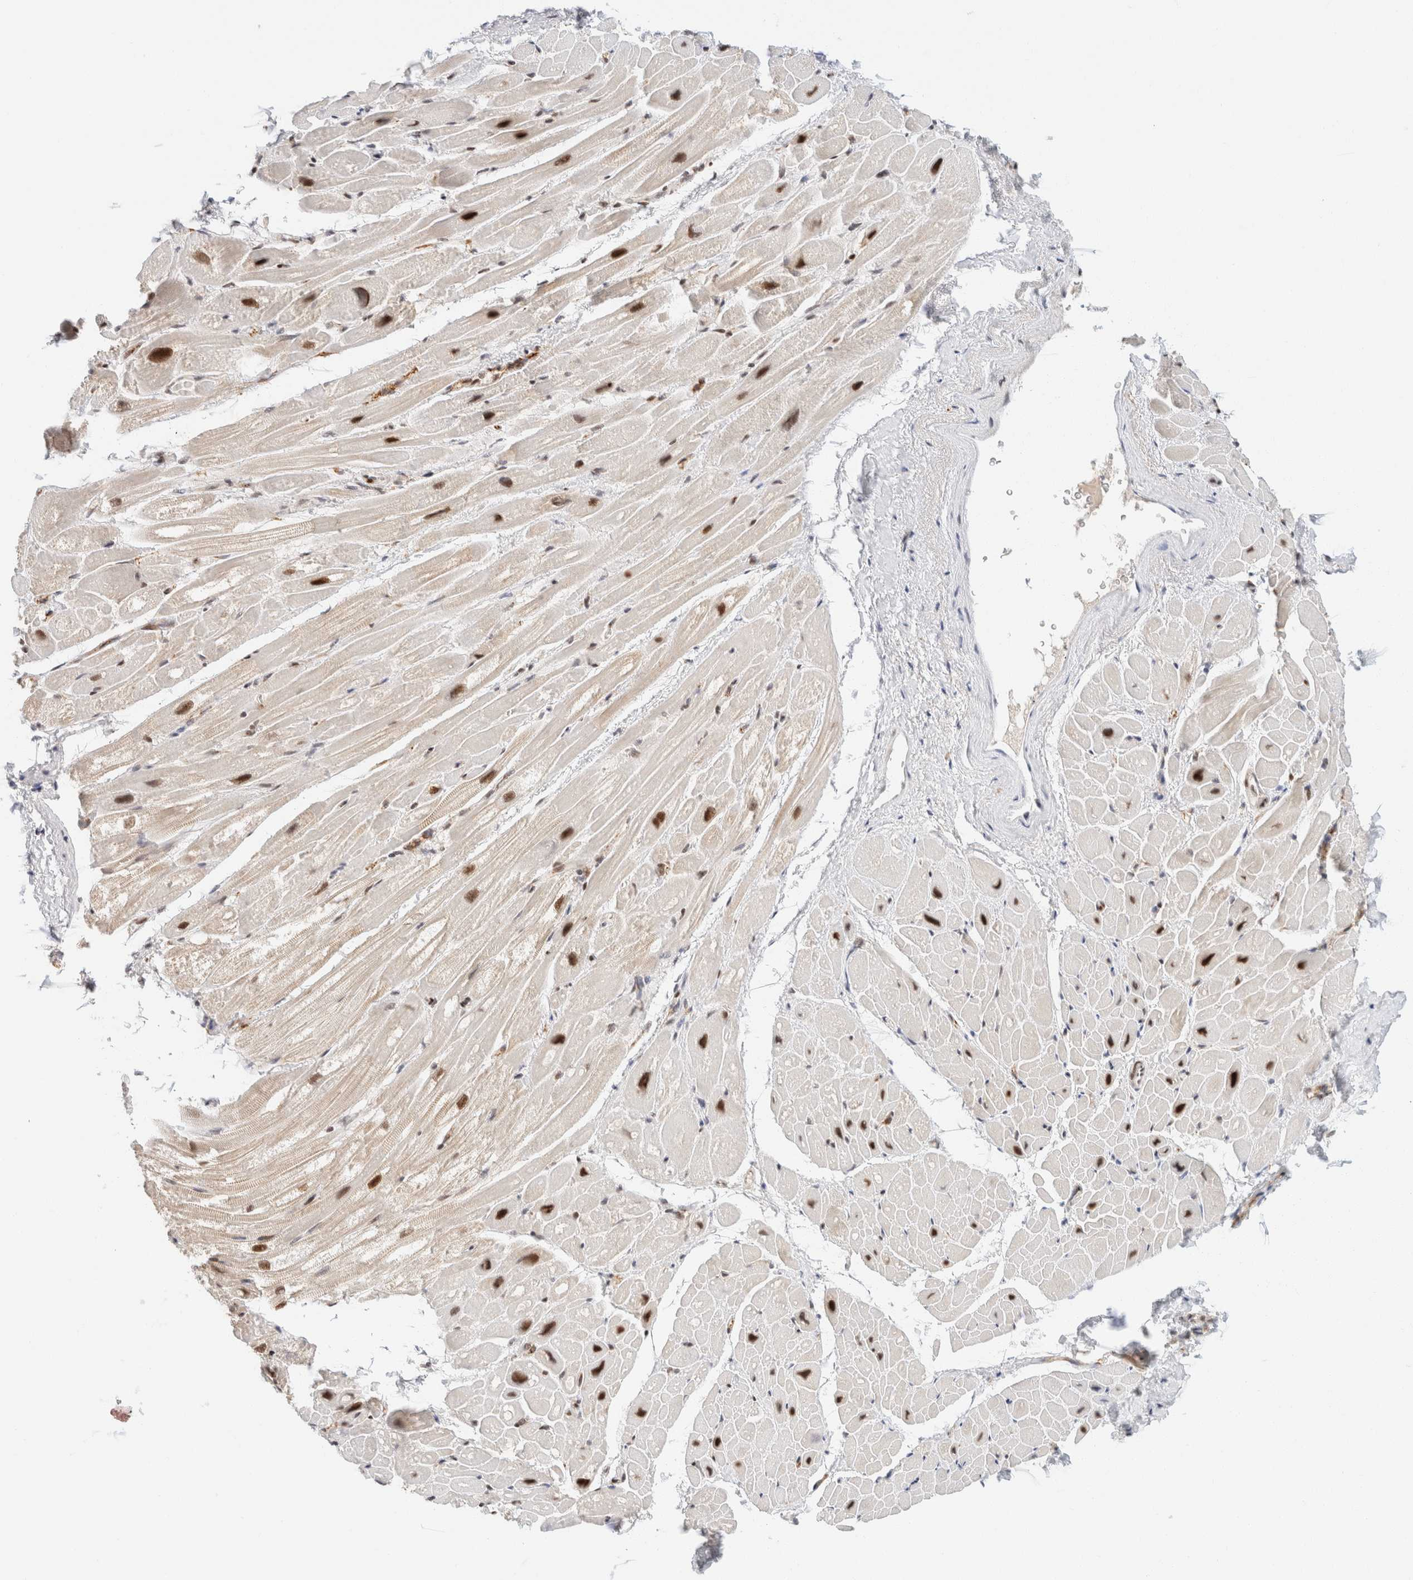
{"staining": {"intensity": "strong", "quantity": "25%-75%", "location": "nuclear"}, "tissue": "heart muscle", "cell_type": "Cardiomyocytes", "image_type": "normal", "snomed": [{"axis": "morphology", "description": "Normal tissue, NOS"}, {"axis": "topography", "description": "Heart"}], "caption": "An IHC photomicrograph of normal tissue is shown. Protein staining in brown labels strong nuclear positivity in heart muscle within cardiomyocytes.", "gene": "ZNF768", "patient": {"sex": "male", "age": 49}}